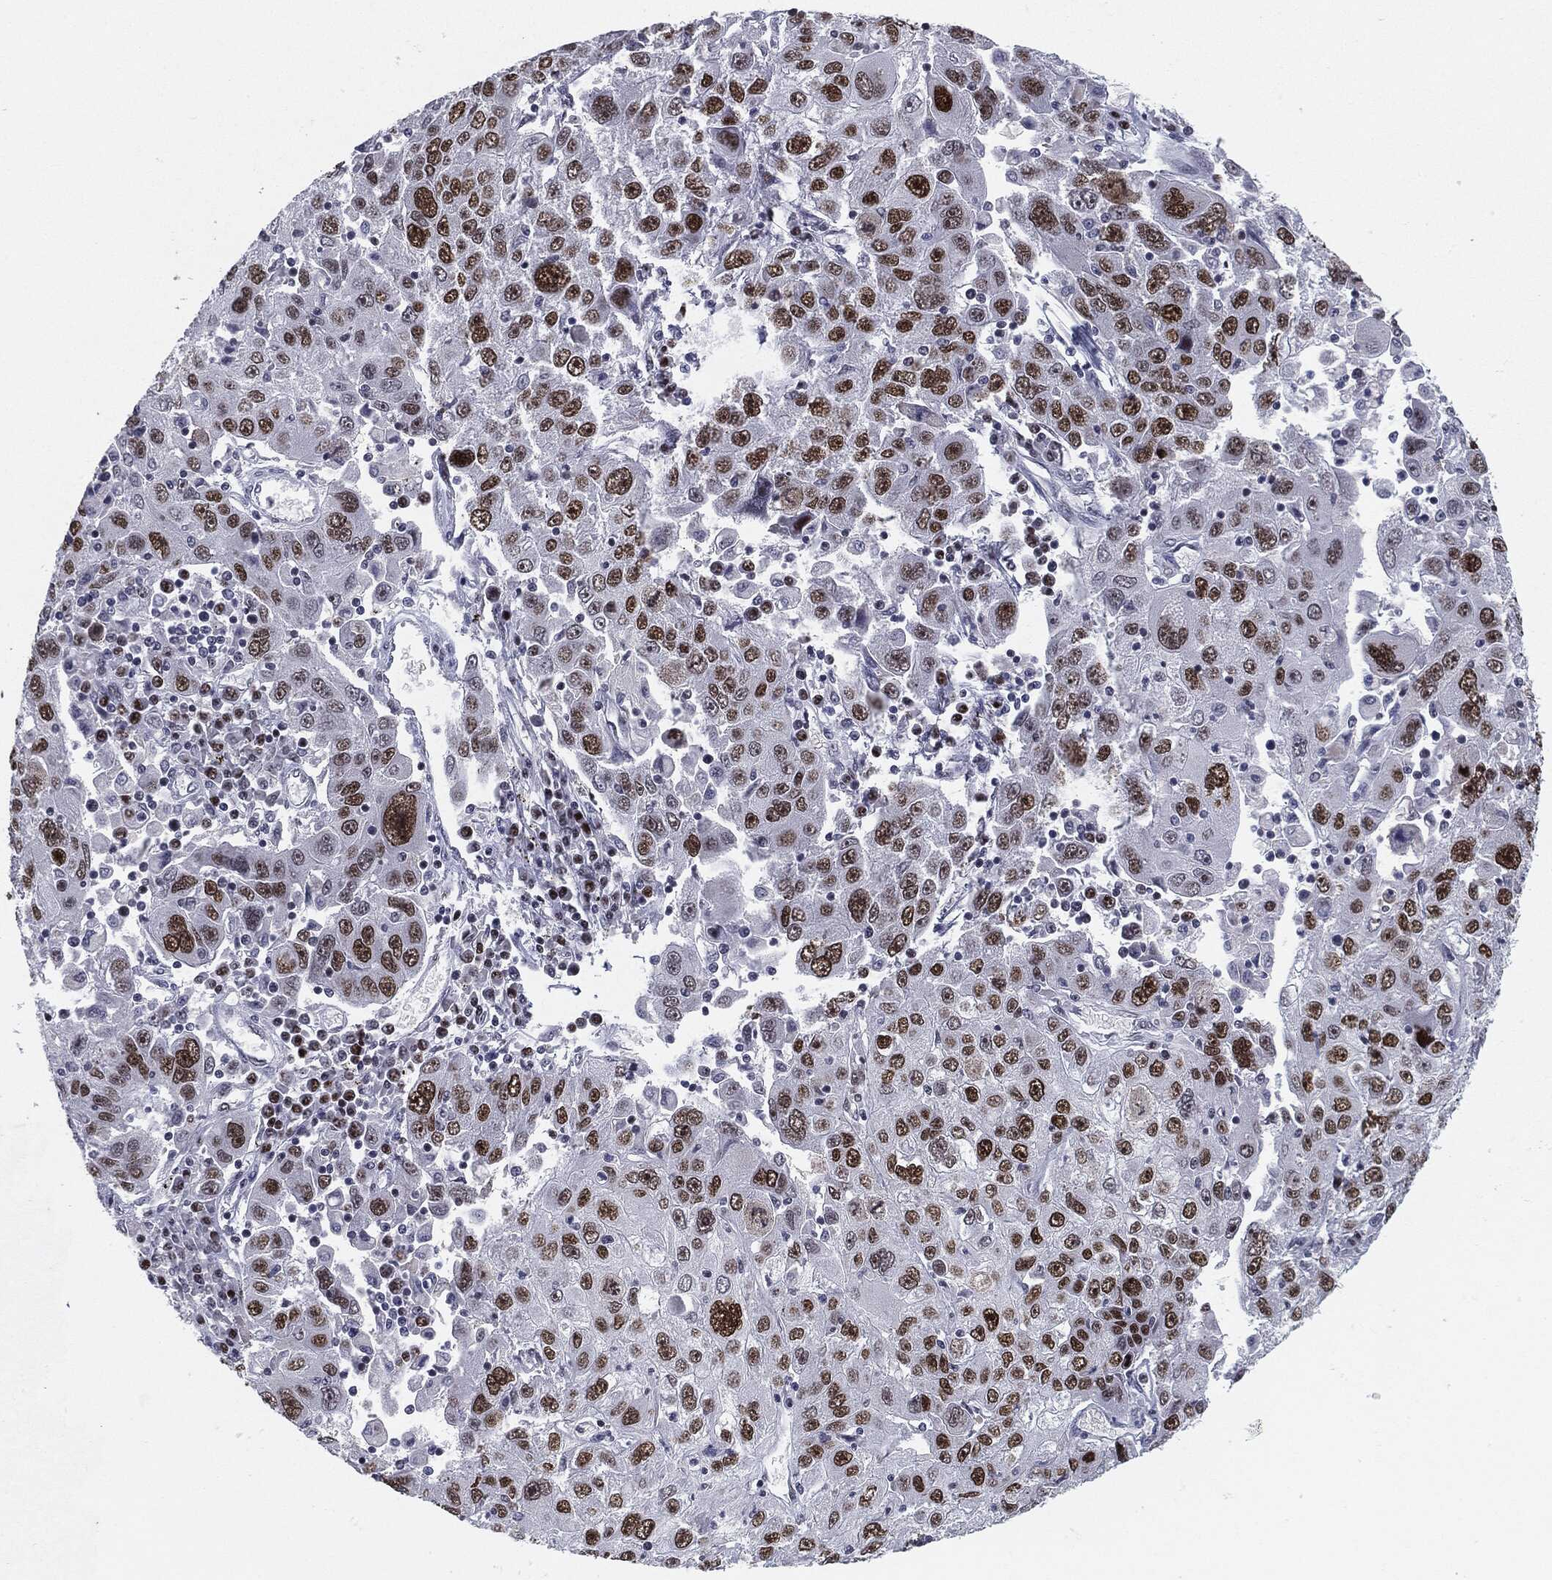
{"staining": {"intensity": "strong", "quantity": ">75%", "location": "nuclear"}, "tissue": "stomach cancer", "cell_type": "Tumor cells", "image_type": "cancer", "snomed": [{"axis": "morphology", "description": "Adenocarcinoma, NOS"}, {"axis": "topography", "description": "Stomach"}], "caption": "A photomicrograph of adenocarcinoma (stomach) stained for a protein reveals strong nuclear brown staining in tumor cells.", "gene": "MDC1", "patient": {"sex": "male", "age": 56}}